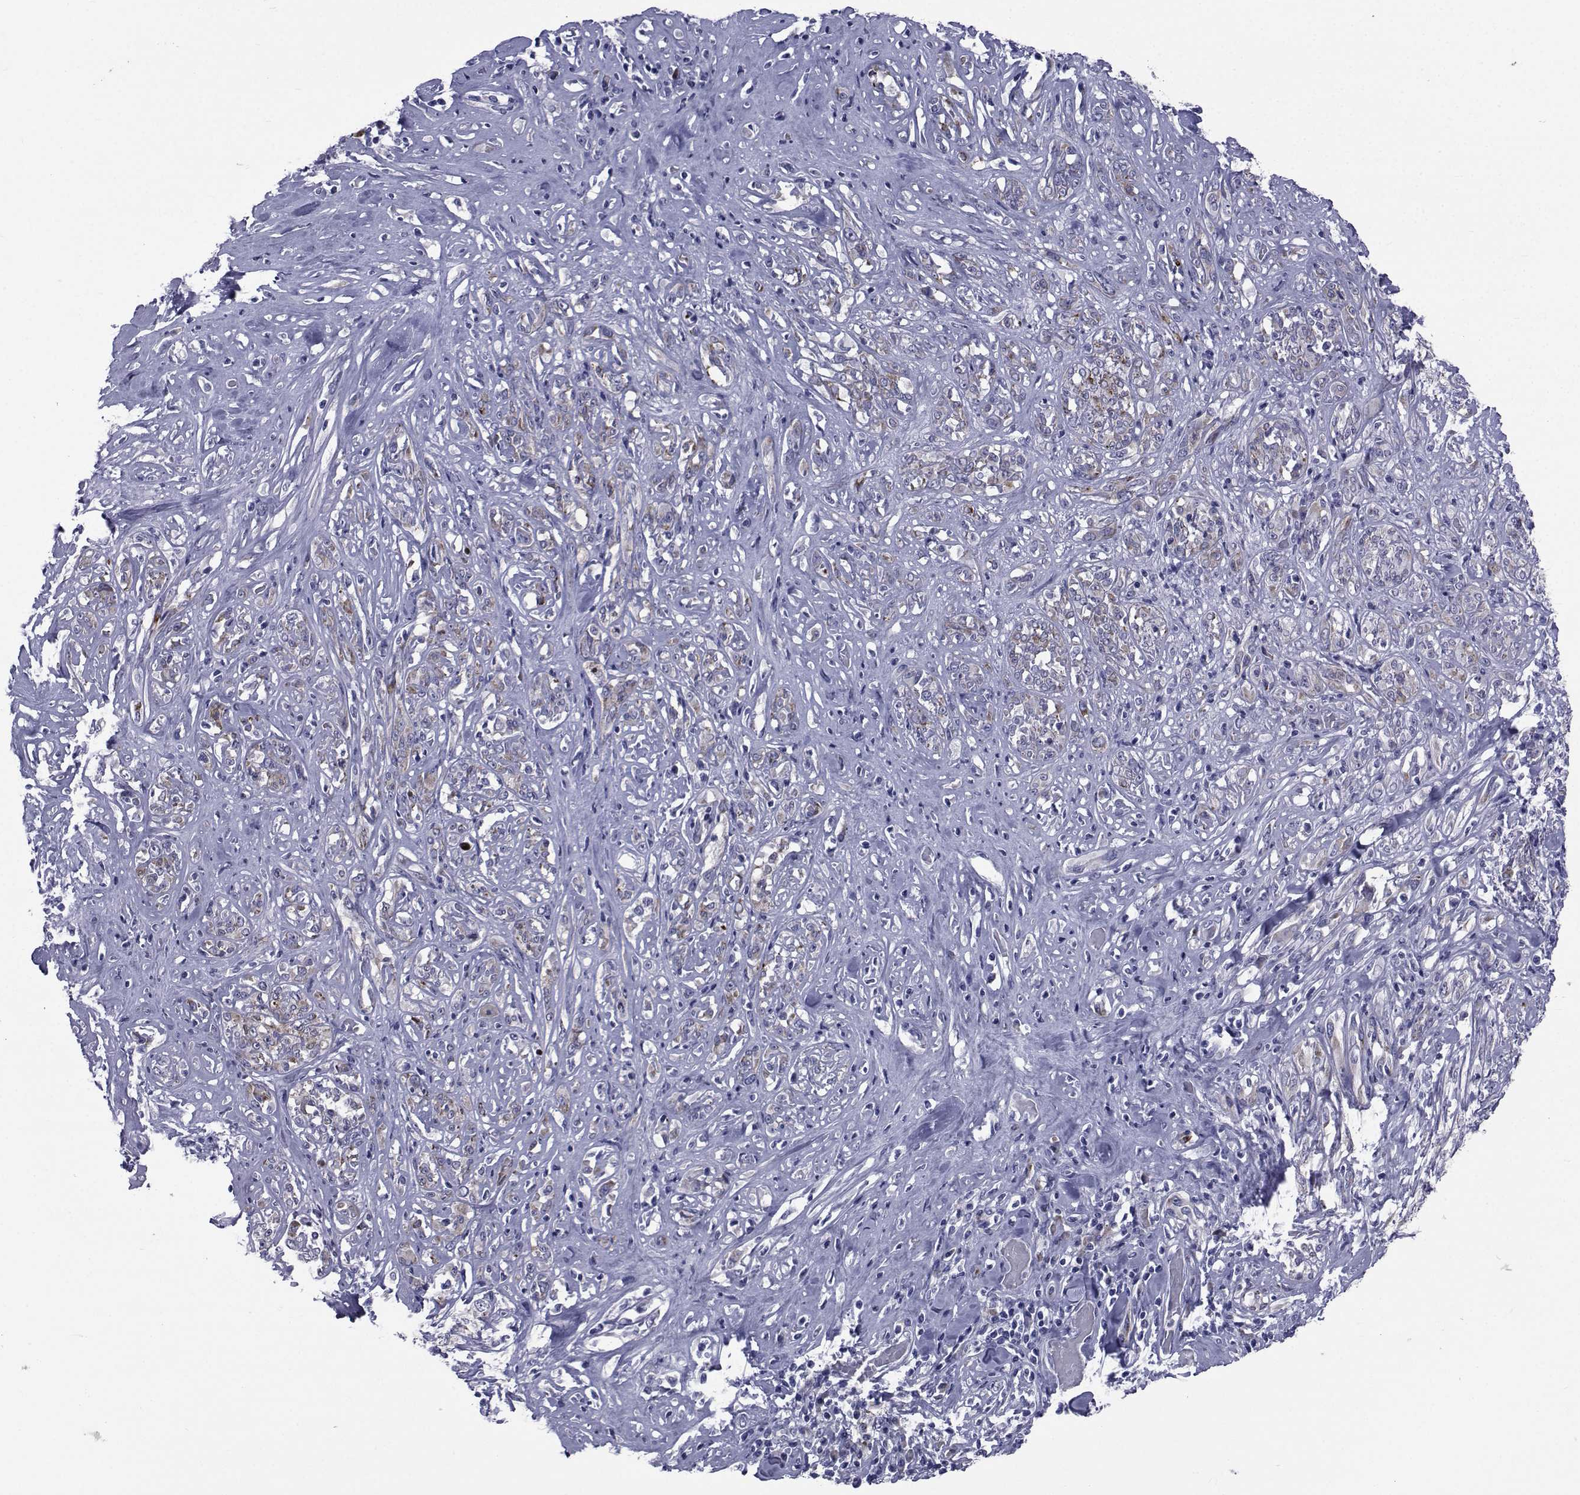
{"staining": {"intensity": "weak", "quantity": "25%-75%", "location": "cytoplasmic/membranous"}, "tissue": "melanoma", "cell_type": "Tumor cells", "image_type": "cancer", "snomed": [{"axis": "morphology", "description": "Malignant melanoma, NOS"}, {"axis": "topography", "description": "Skin"}], "caption": "A low amount of weak cytoplasmic/membranous positivity is identified in approximately 25%-75% of tumor cells in malignant melanoma tissue.", "gene": "ROPN1", "patient": {"sex": "female", "age": 91}}